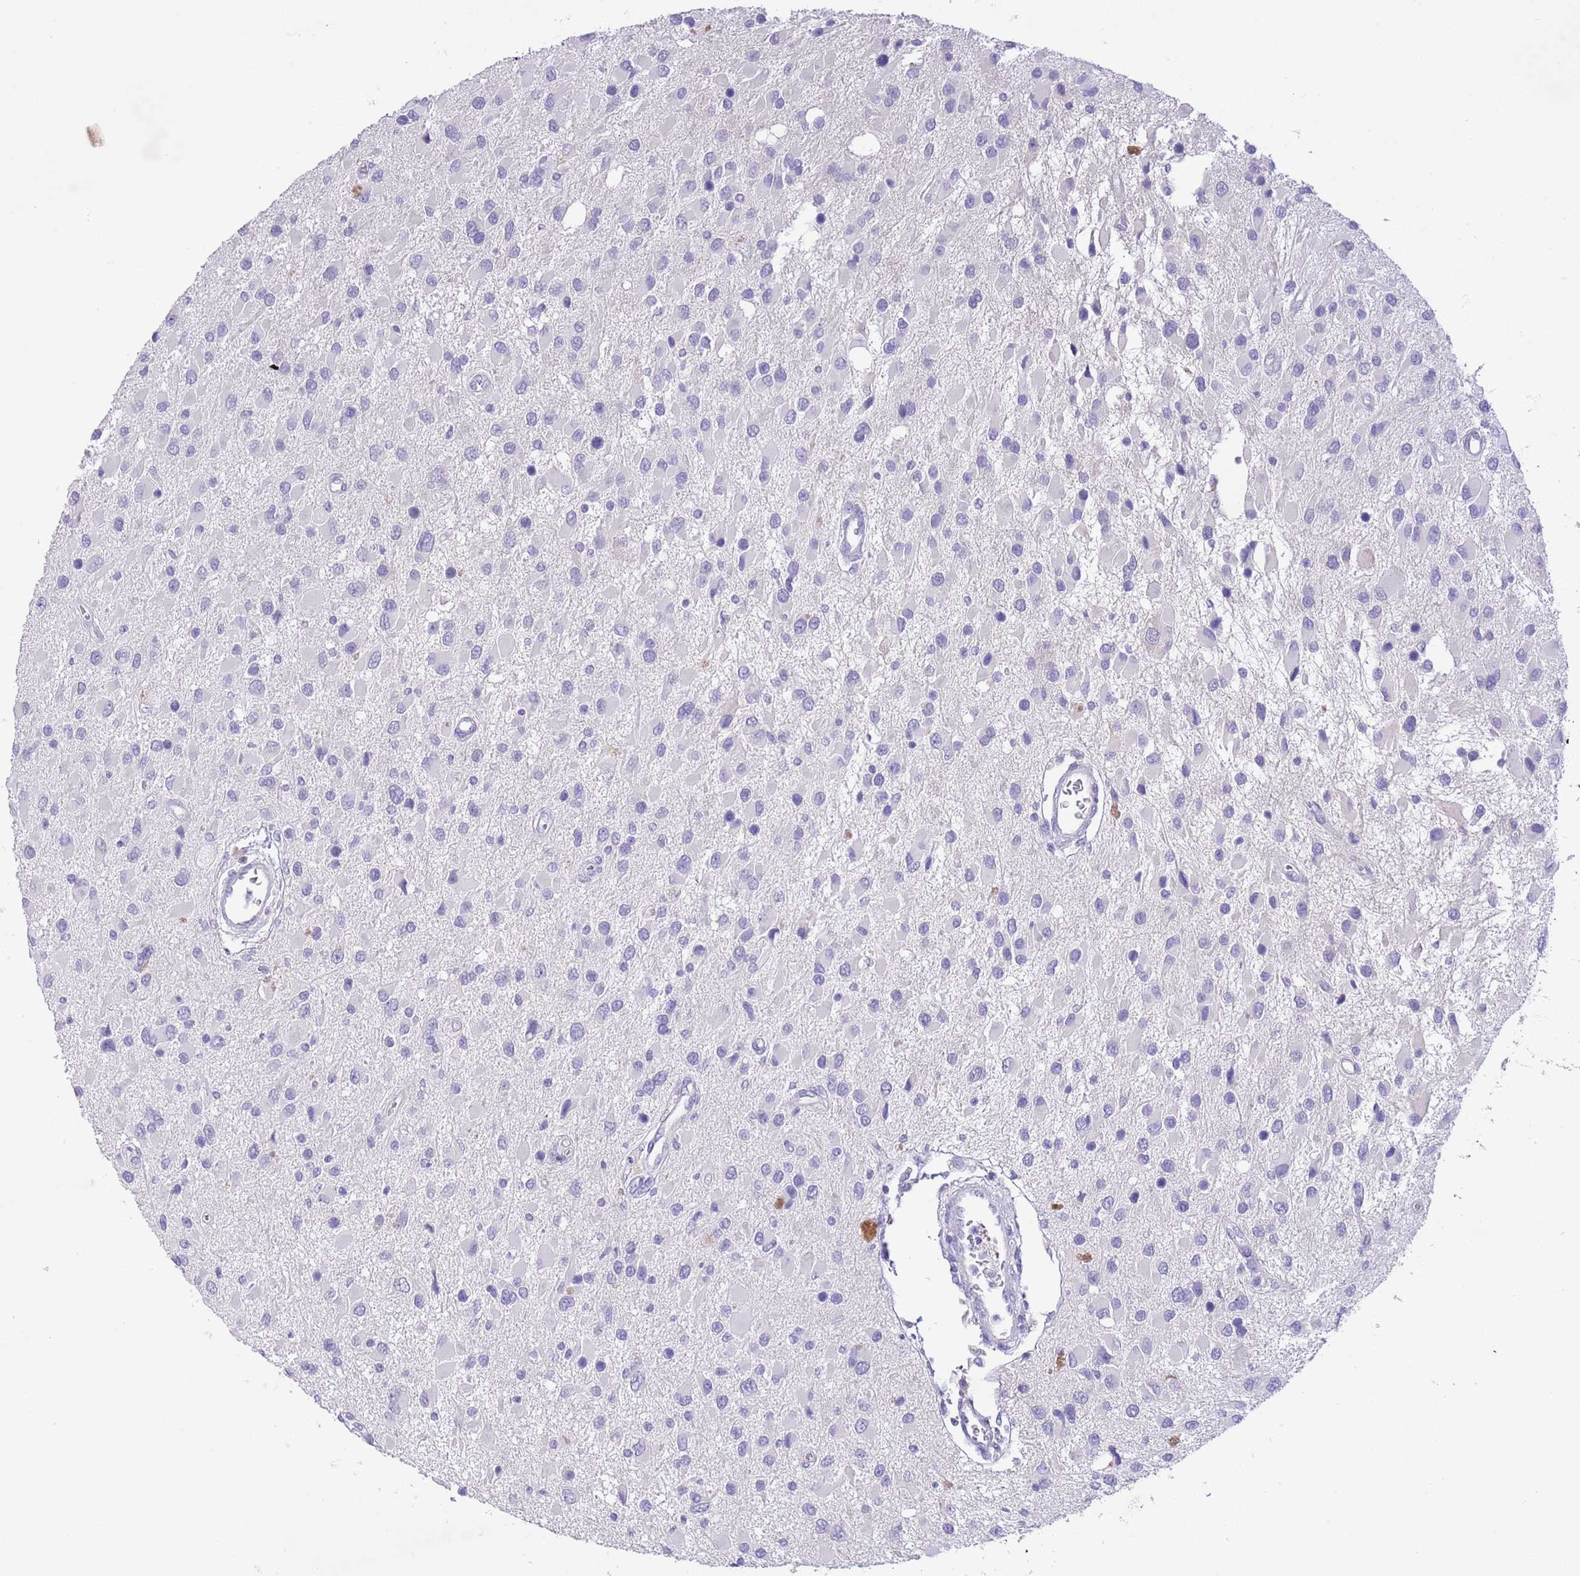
{"staining": {"intensity": "negative", "quantity": "none", "location": "none"}, "tissue": "glioma", "cell_type": "Tumor cells", "image_type": "cancer", "snomed": [{"axis": "morphology", "description": "Glioma, malignant, High grade"}, {"axis": "topography", "description": "Brain"}], "caption": "A histopathology image of glioma stained for a protein shows no brown staining in tumor cells.", "gene": "TOX2", "patient": {"sex": "male", "age": 53}}